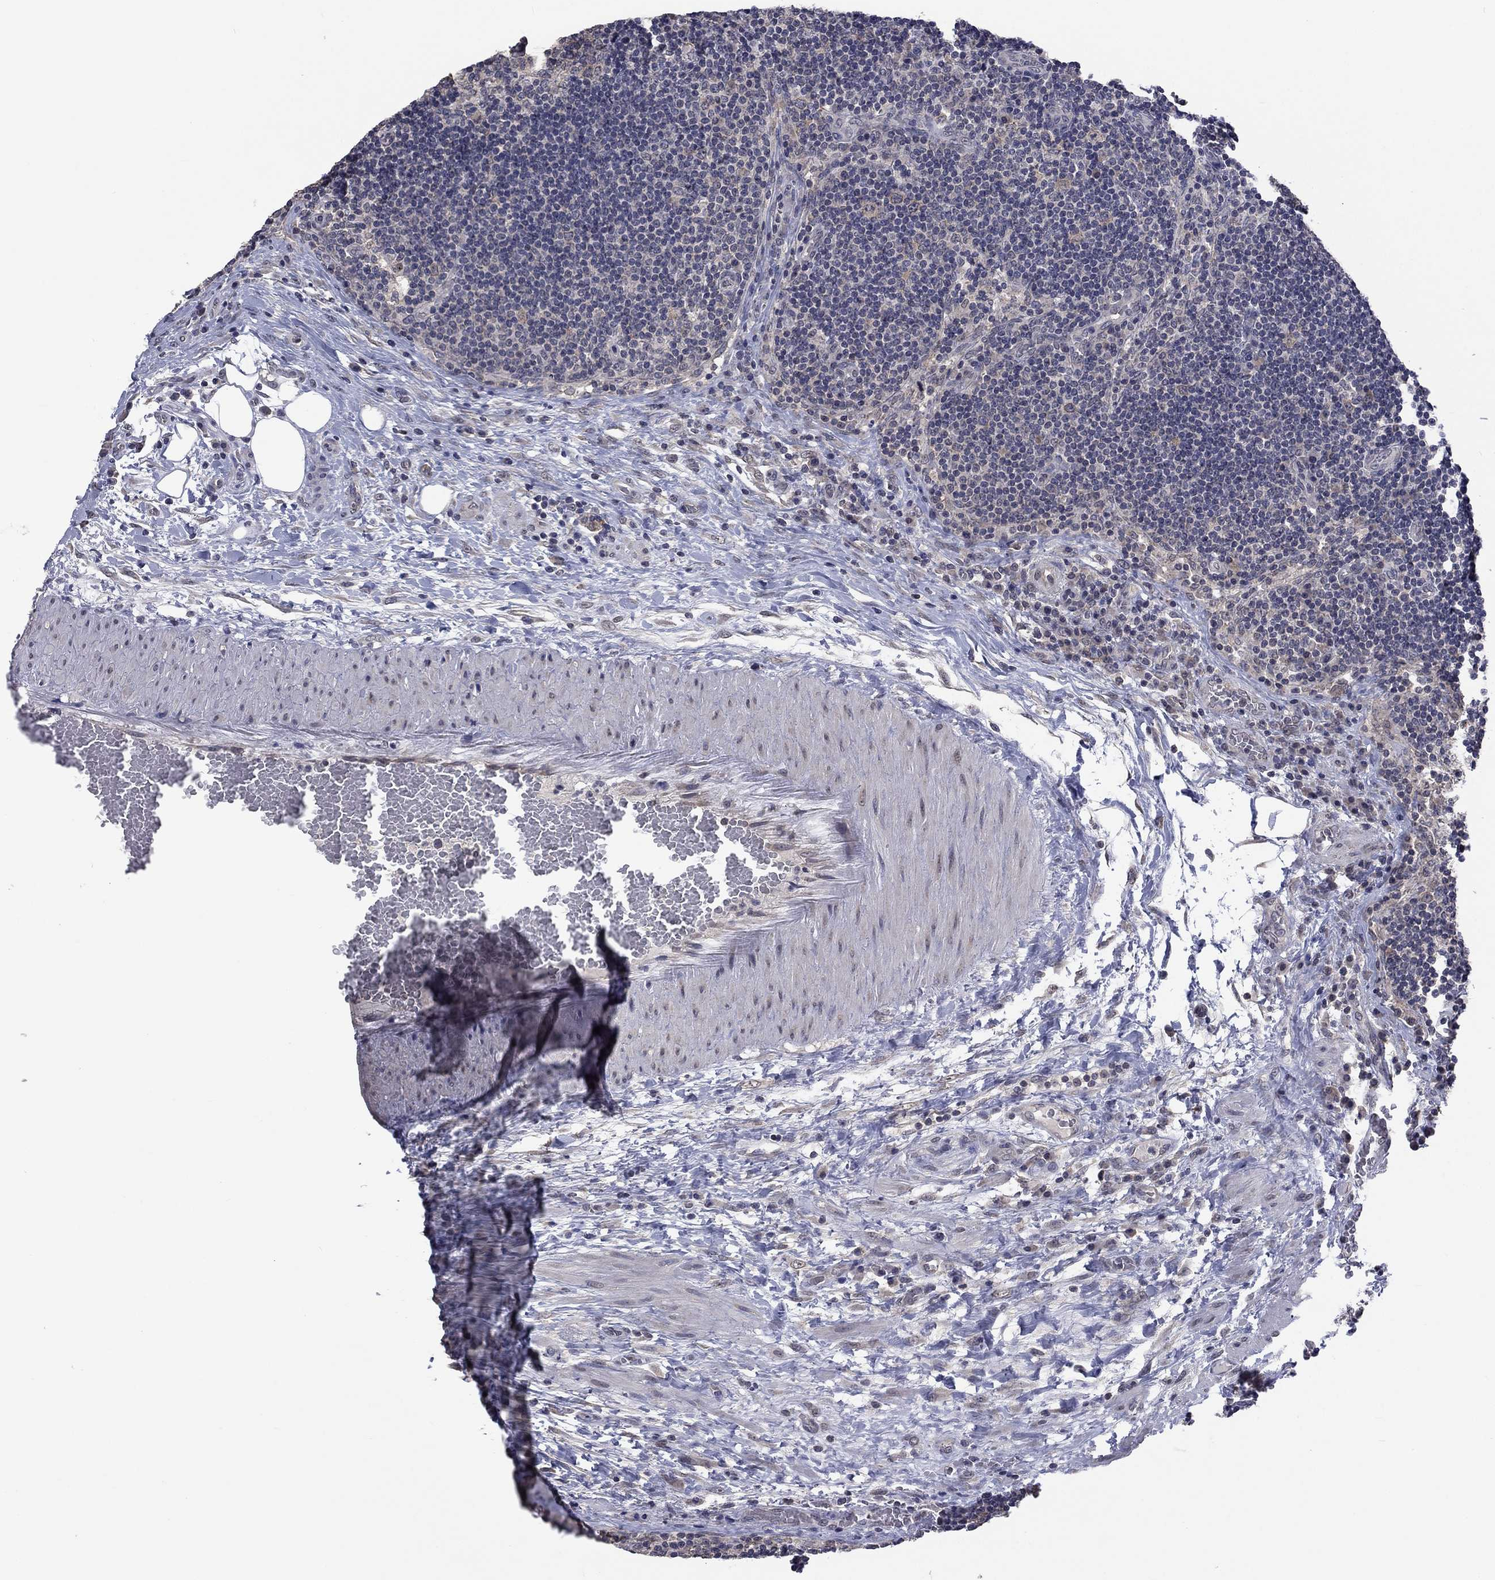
{"staining": {"intensity": "negative", "quantity": "none", "location": "none"}, "tissue": "lymph node", "cell_type": "Germinal center cells", "image_type": "normal", "snomed": [{"axis": "morphology", "description": "Normal tissue, NOS"}, {"axis": "topography", "description": "Lymph node"}], "caption": "Germinal center cells are negative for brown protein staining in benign lymph node.", "gene": "SPATA33", "patient": {"sex": "male", "age": 63}}